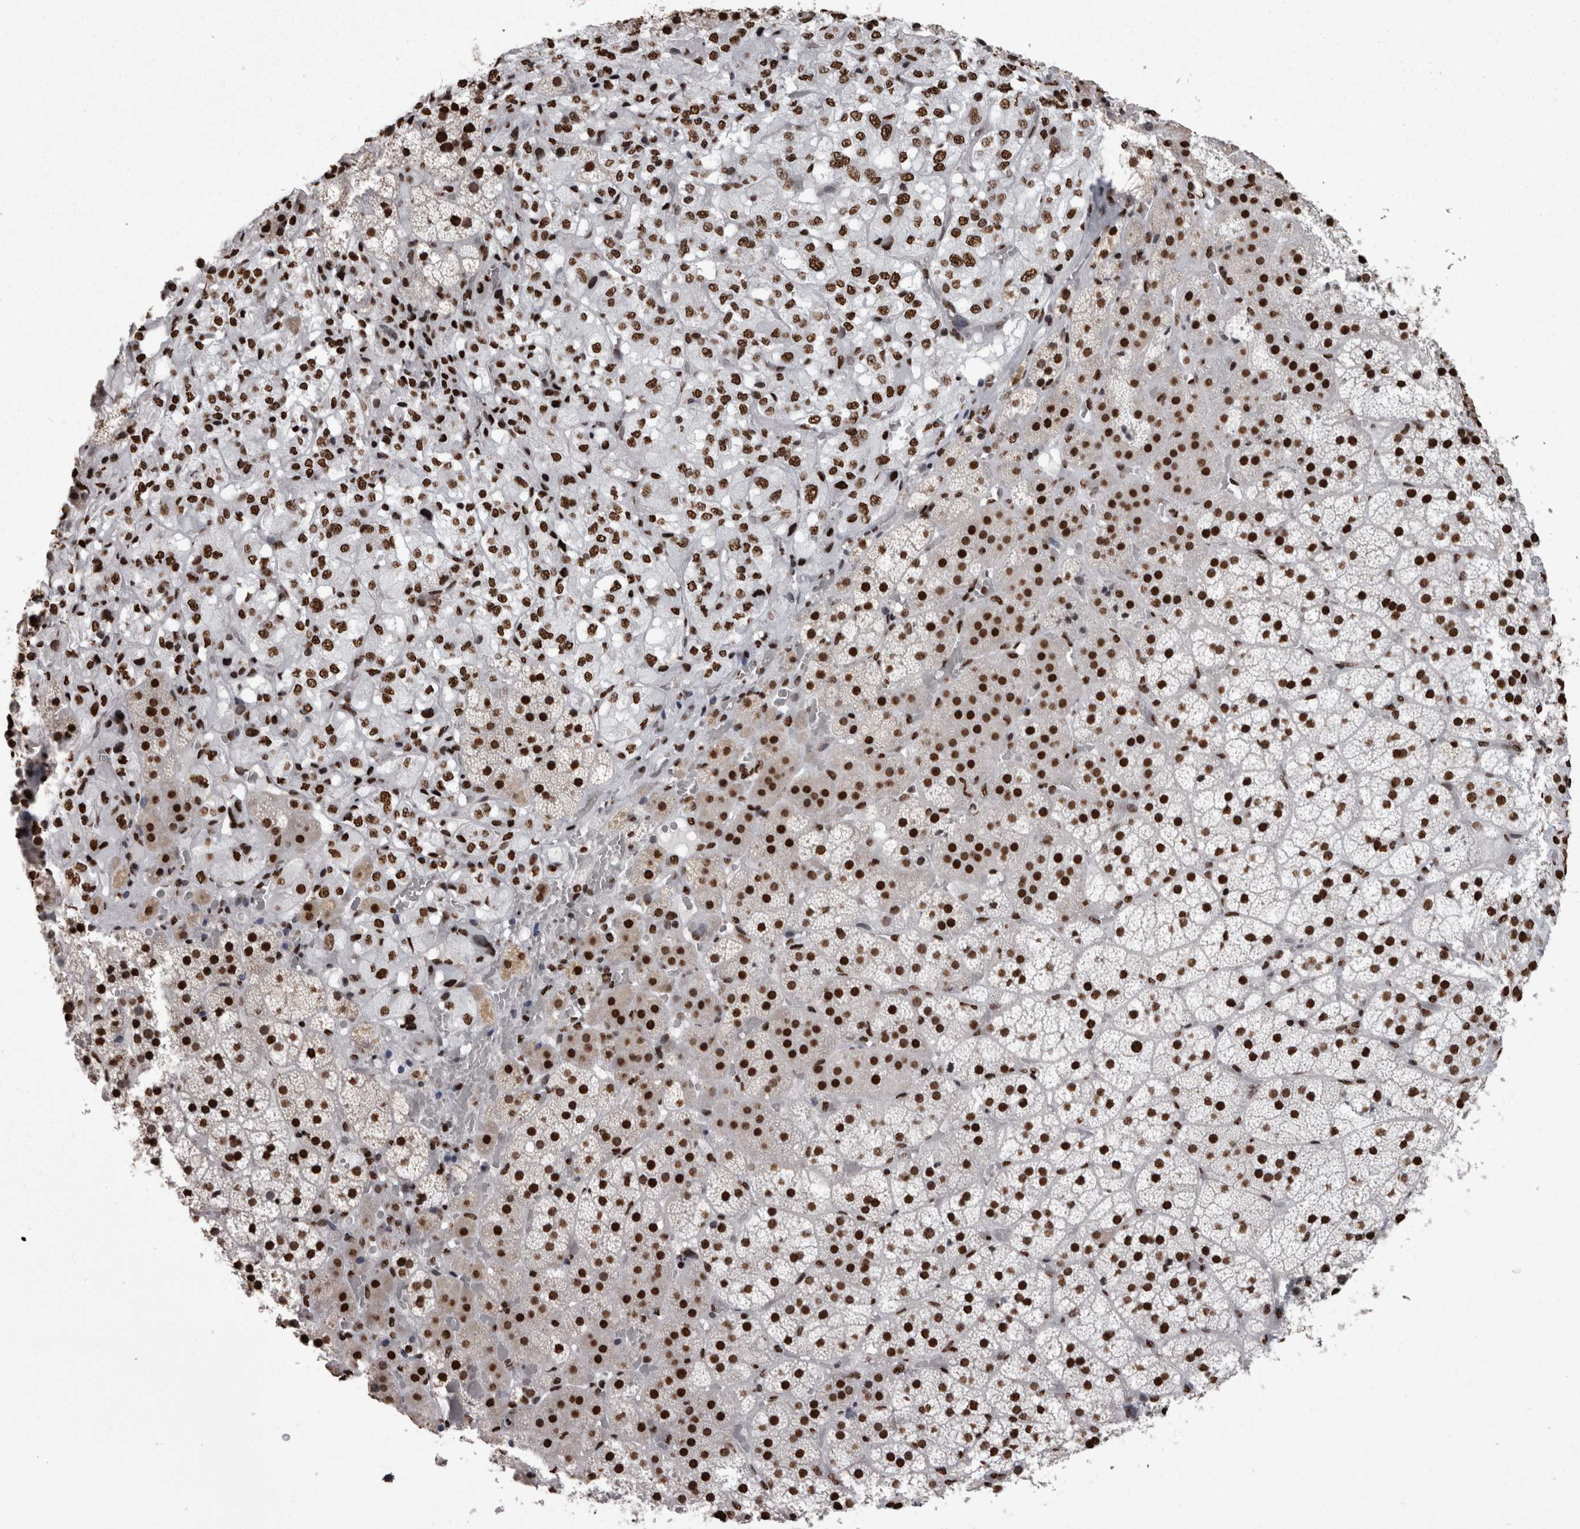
{"staining": {"intensity": "strong", "quantity": ">75%", "location": "nuclear"}, "tissue": "adrenal gland", "cell_type": "Glandular cells", "image_type": "normal", "snomed": [{"axis": "morphology", "description": "Normal tissue, NOS"}, {"axis": "topography", "description": "Adrenal gland"}], "caption": "This is a histology image of immunohistochemistry staining of unremarkable adrenal gland, which shows strong expression in the nuclear of glandular cells.", "gene": "HNRNPM", "patient": {"sex": "female", "age": 44}}